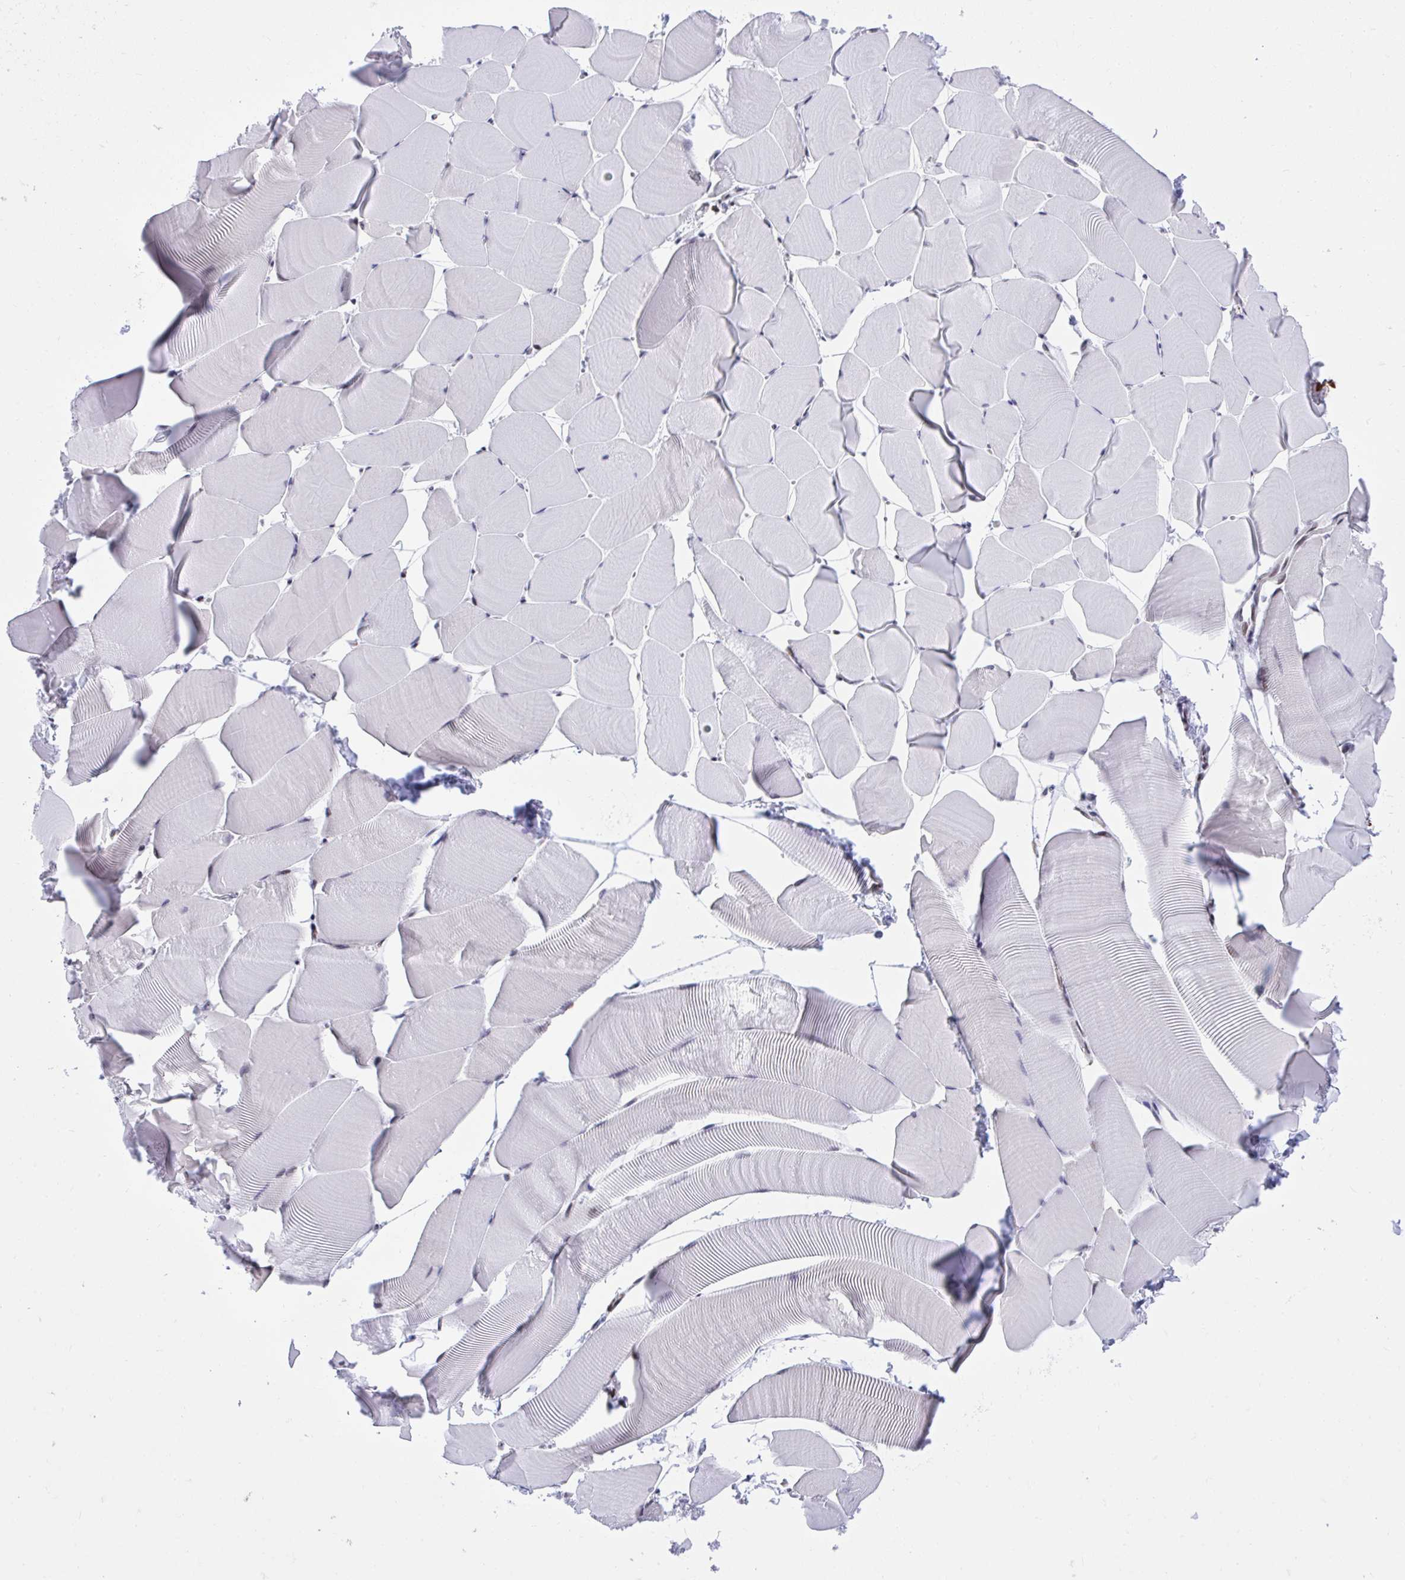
{"staining": {"intensity": "negative", "quantity": "none", "location": "none"}, "tissue": "skeletal muscle", "cell_type": "Myocytes", "image_type": "normal", "snomed": [{"axis": "morphology", "description": "Normal tissue, NOS"}, {"axis": "topography", "description": "Skeletal muscle"}], "caption": "DAB (3,3'-diaminobenzidine) immunohistochemical staining of normal skeletal muscle displays no significant expression in myocytes. The staining is performed using DAB brown chromogen with nuclei counter-stained in using hematoxylin.", "gene": "KCNN4", "patient": {"sex": "male", "age": 25}}